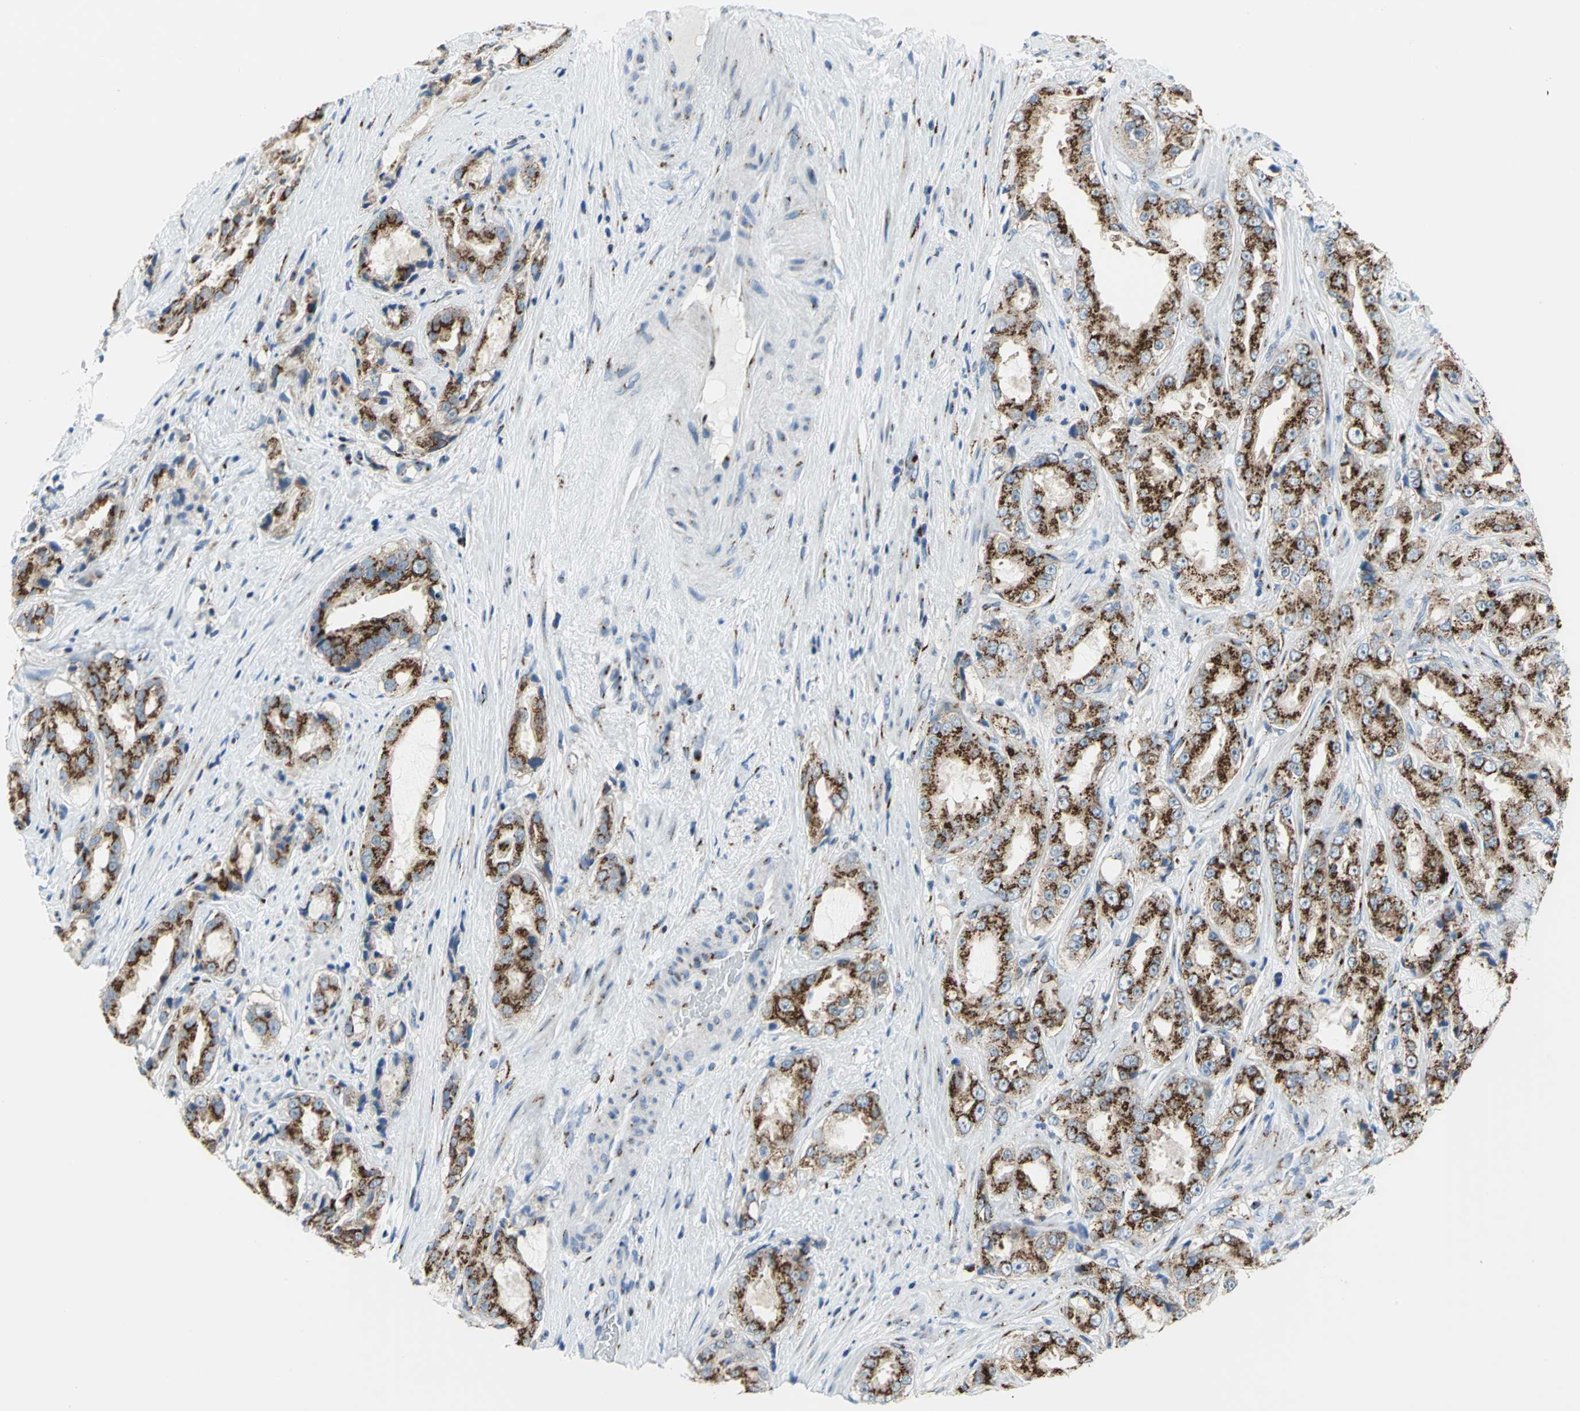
{"staining": {"intensity": "strong", "quantity": ">75%", "location": "cytoplasmic/membranous"}, "tissue": "prostate cancer", "cell_type": "Tumor cells", "image_type": "cancer", "snomed": [{"axis": "morphology", "description": "Adenocarcinoma, High grade"}, {"axis": "topography", "description": "Prostate"}], "caption": "Protein staining of prostate cancer tissue displays strong cytoplasmic/membranous staining in approximately >75% of tumor cells.", "gene": "GPR3", "patient": {"sex": "male", "age": 73}}